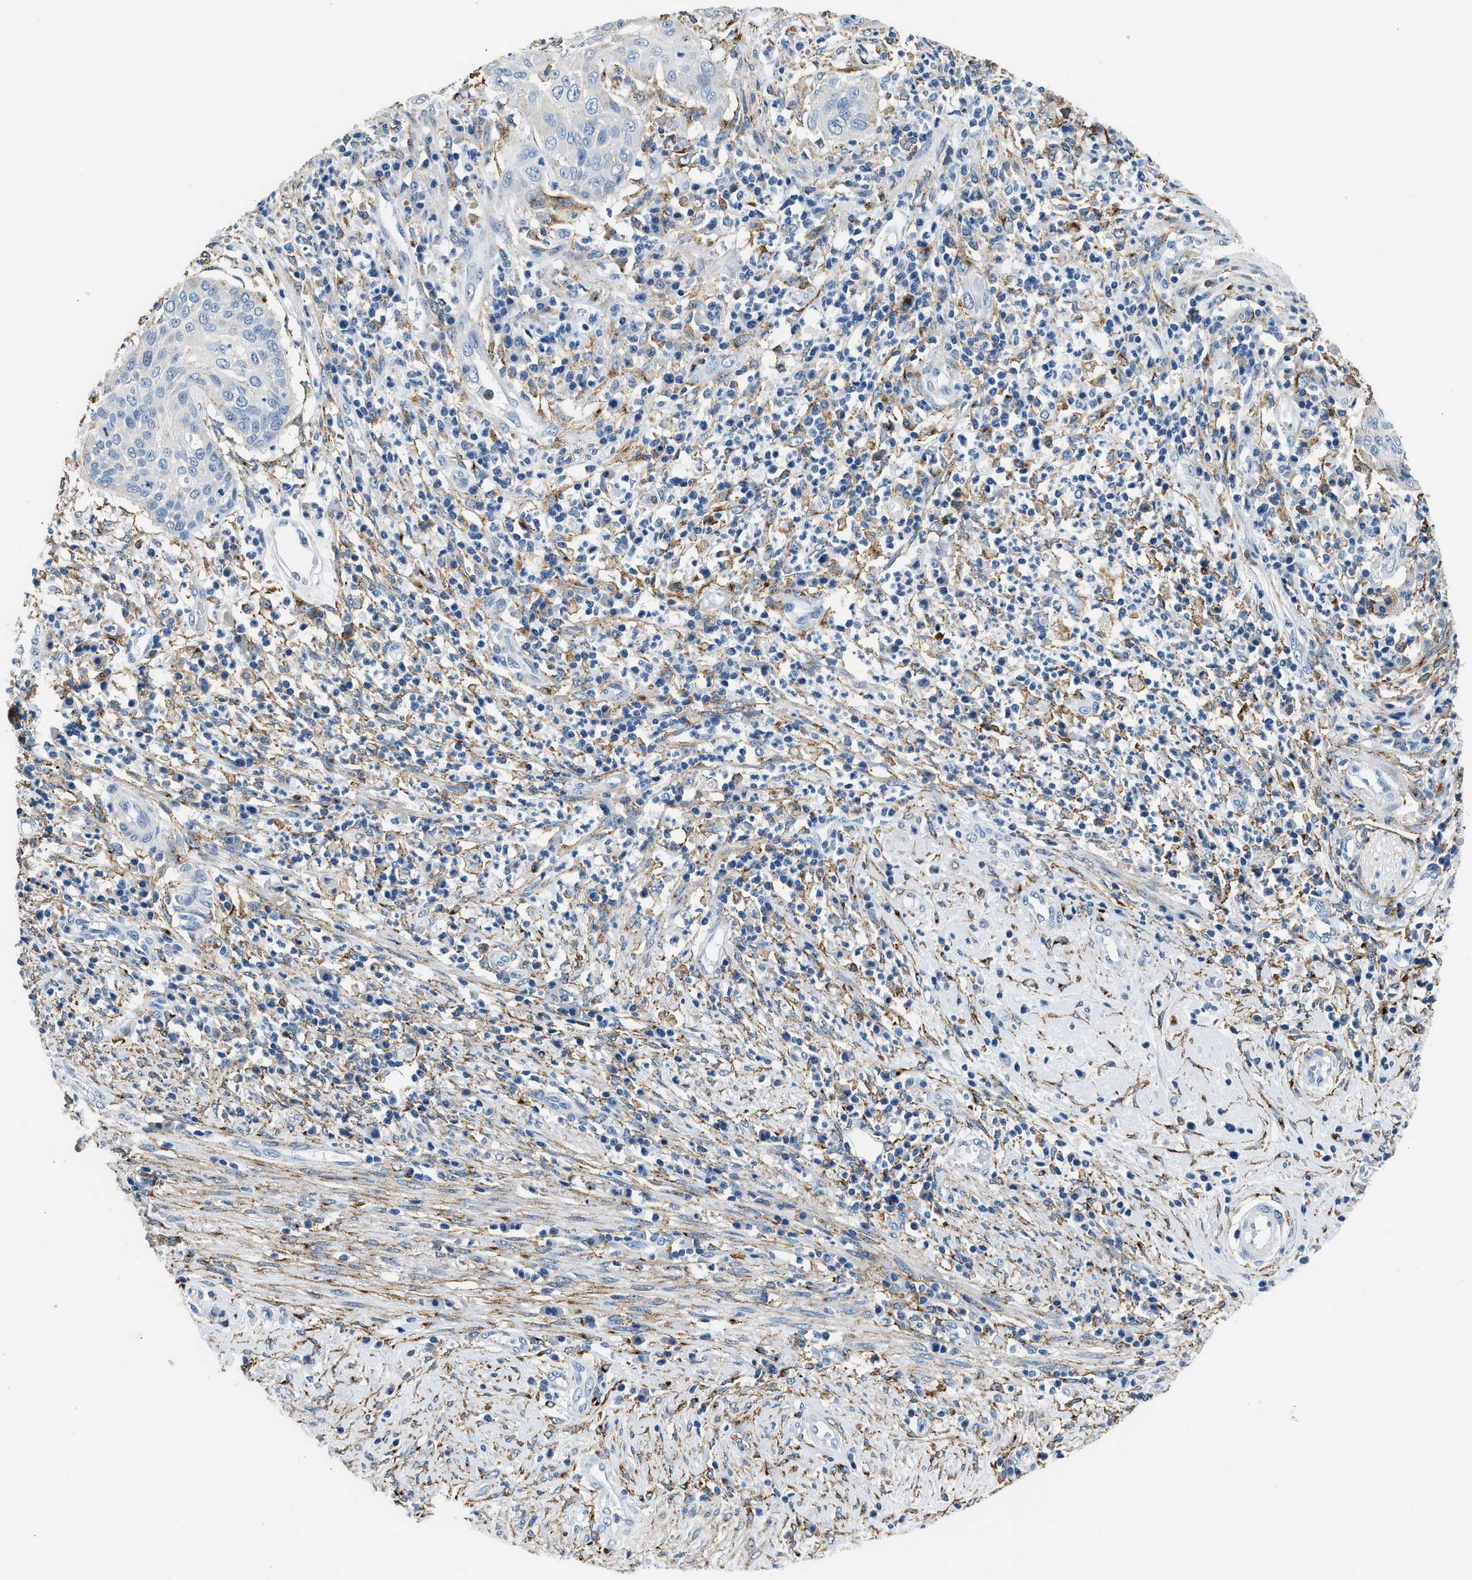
{"staining": {"intensity": "negative", "quantity": "none", "location": "none"}, "tissue": "cervical cancer", "cell_type": "Tumor cells", "image_type": "cancer", "snomed": [{"axis": "morphology", "description": "Normal tissue, NOS"}, {"axis": "morphology", "description": "Squamous cell carcinoma, NOS"}, {"axis": "topography", "description": "Cervix"}], "caption": "Squamous cell carcinoma (cervical) was stained to show a protein in brown. There is no significant positivity in tumor cells.", "gene": "LRP1", "patient": {"sex": "female", "age": 39}}